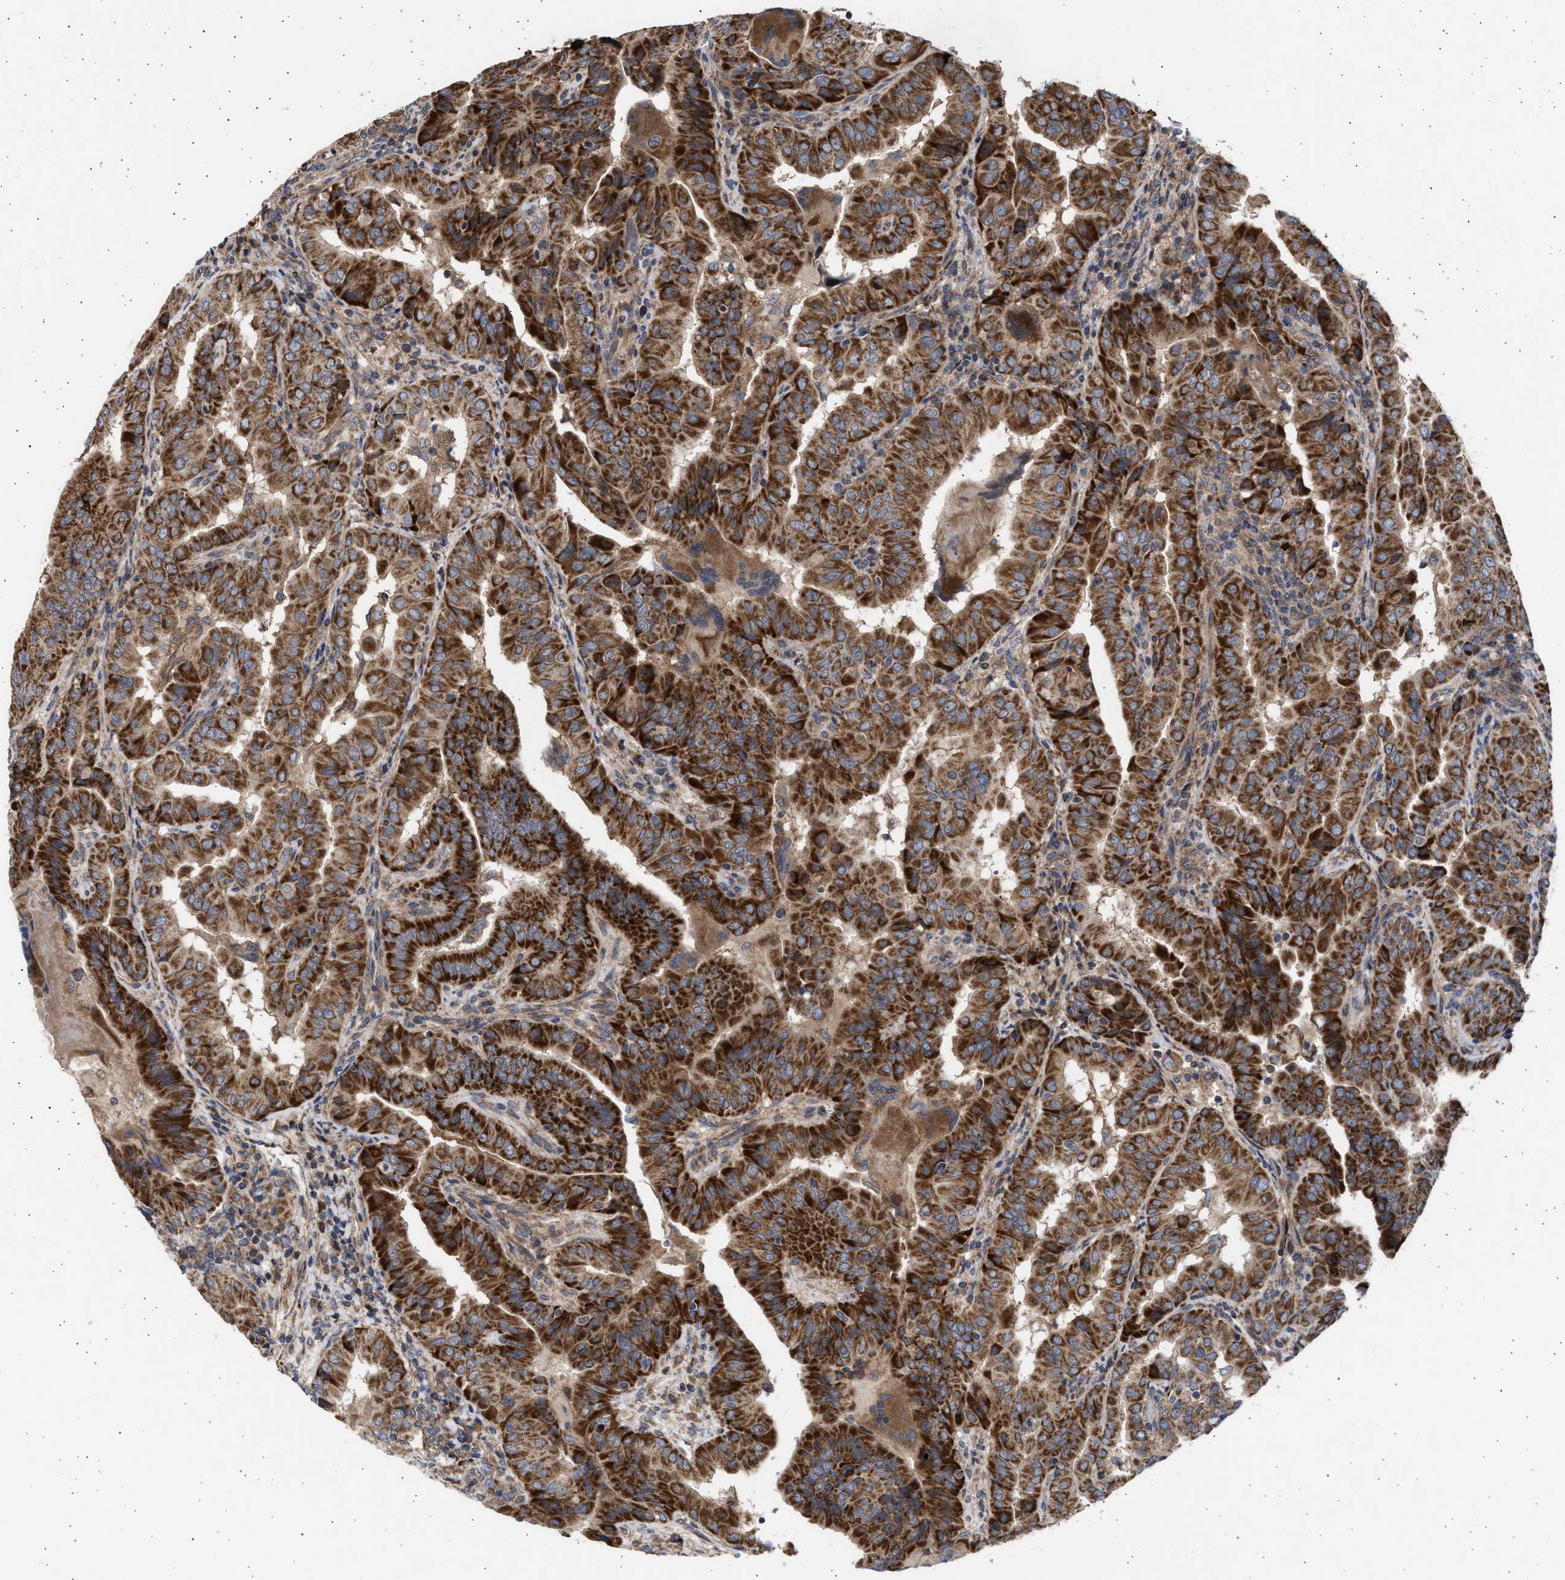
{"staining": {"intensity": "strong", "quantity": ">75%", "location": "cytoplasmic/membranous"}, "tissue": "thyroid cancer", "cell_type": "Tumor cells", "image_type": "cancer", "snomed": [{"axis": "morphology", "description": "Papillary adenocarcinoma, NOS"}, {"axis": "topography", "description": "Thyroid gland"}], "caption": "High-magnification brightfield microscopy of thyroid cancer (papillary adenocarcinoma) stained with DAB (brown) and counterstained with hematoxylin (blue). tumor cells exhibit strong cytoplasmic/membranous expression is present in approximately>75% of cells.", "gene": "TTC19", "patient": {"sex": "male", "age": 33}}